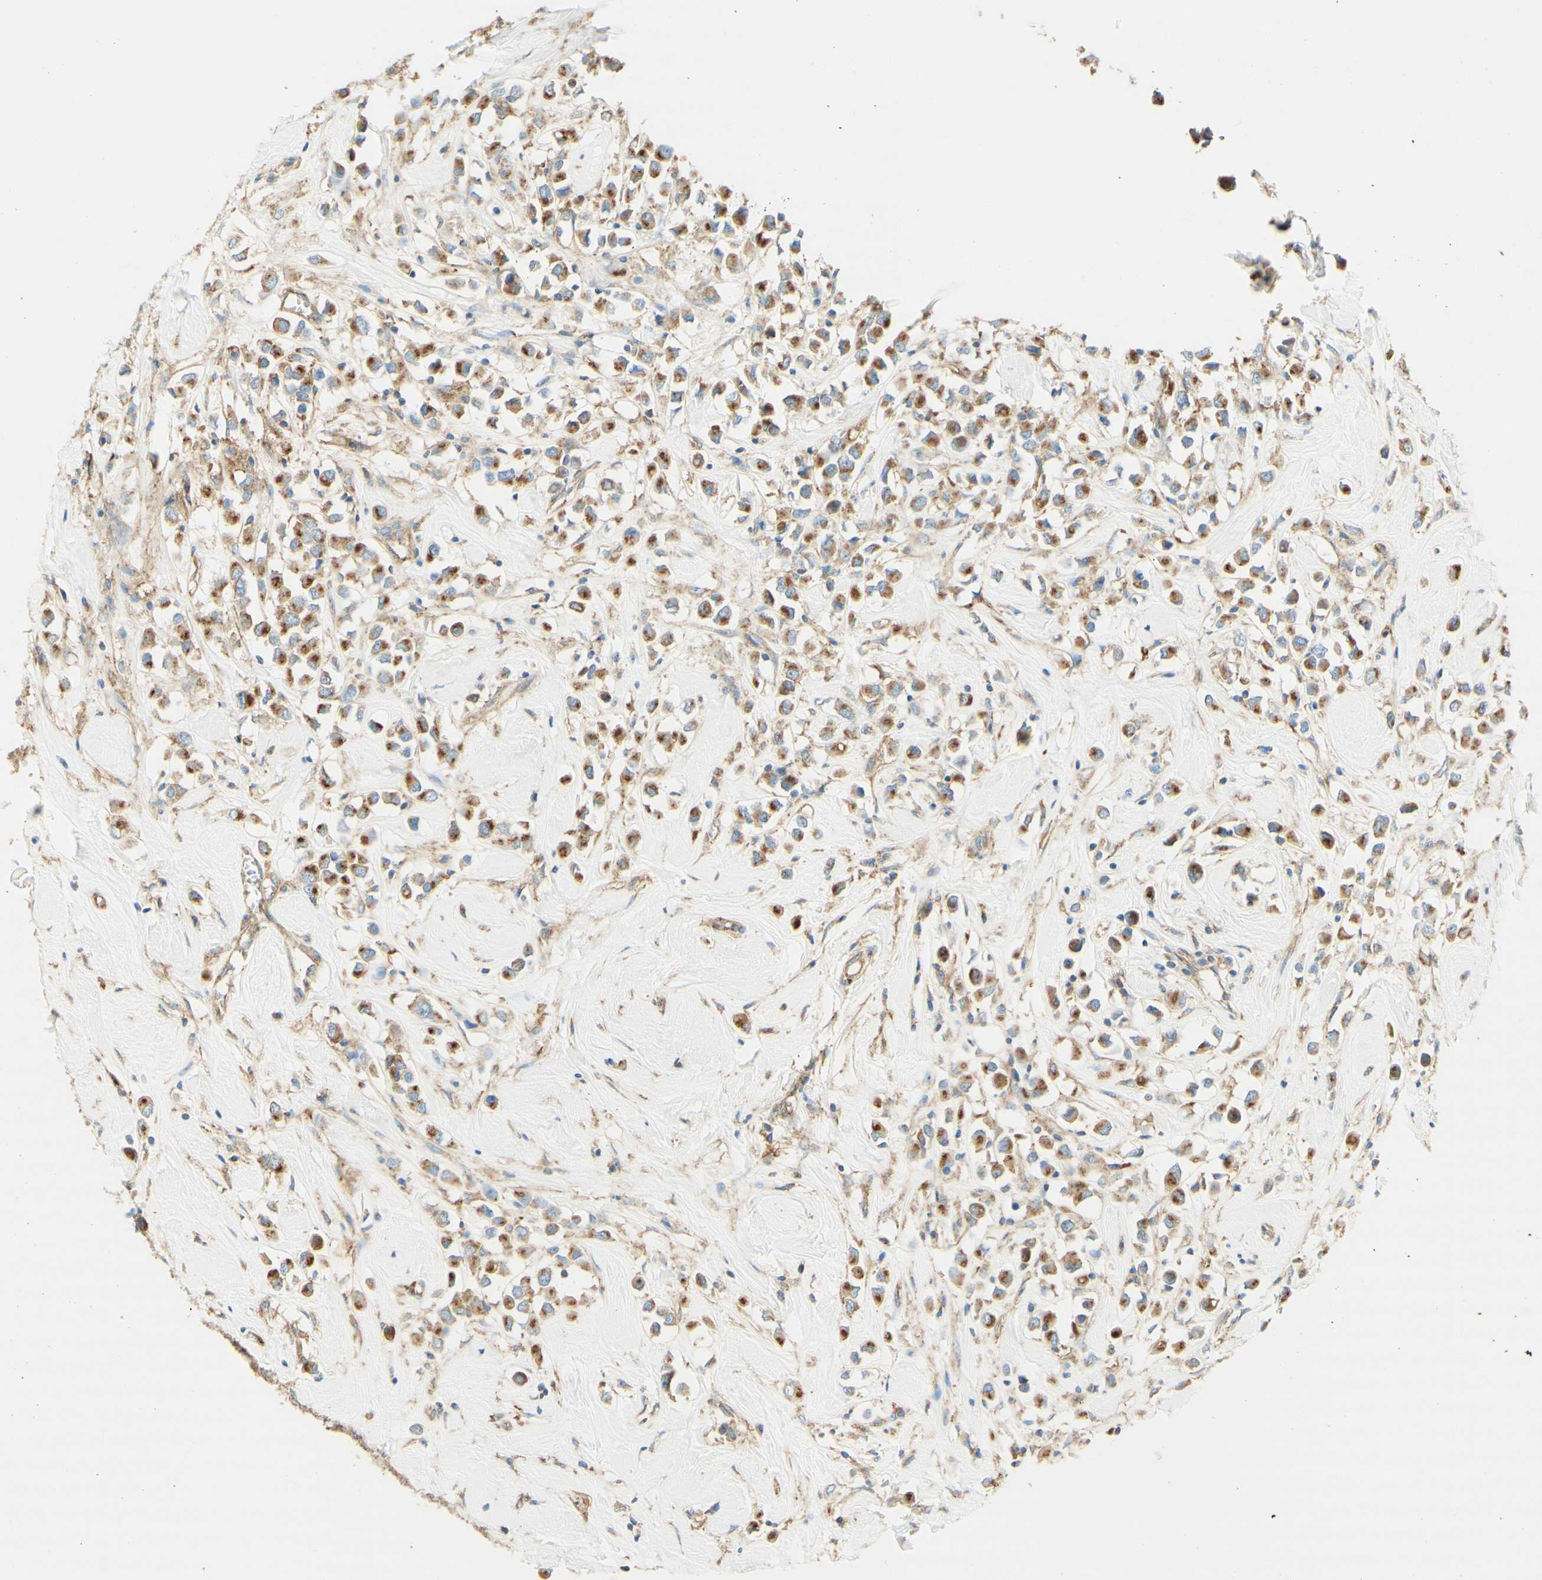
{"staining": {"intensity": "moderate", "quantity": ">75%", "location": "cytoplasmic/membranous"}, "tissue": "breast cancer", "cell_type": "Tumor cells", "image_type": "cancer", "snomed": [{"axis": "morphology", "description": "Duct carcinoma"}, {"axis": "topography", "description": "Breast"}], "caption": "A photomicrograph of invasive ductal carcinoma (breast) stained for a protein demonstrates moderate cytoplasmic/membranous brown staining in tumor cells.", "gene": "CLTC", "patient": {"sex": "female", "age": 61}}